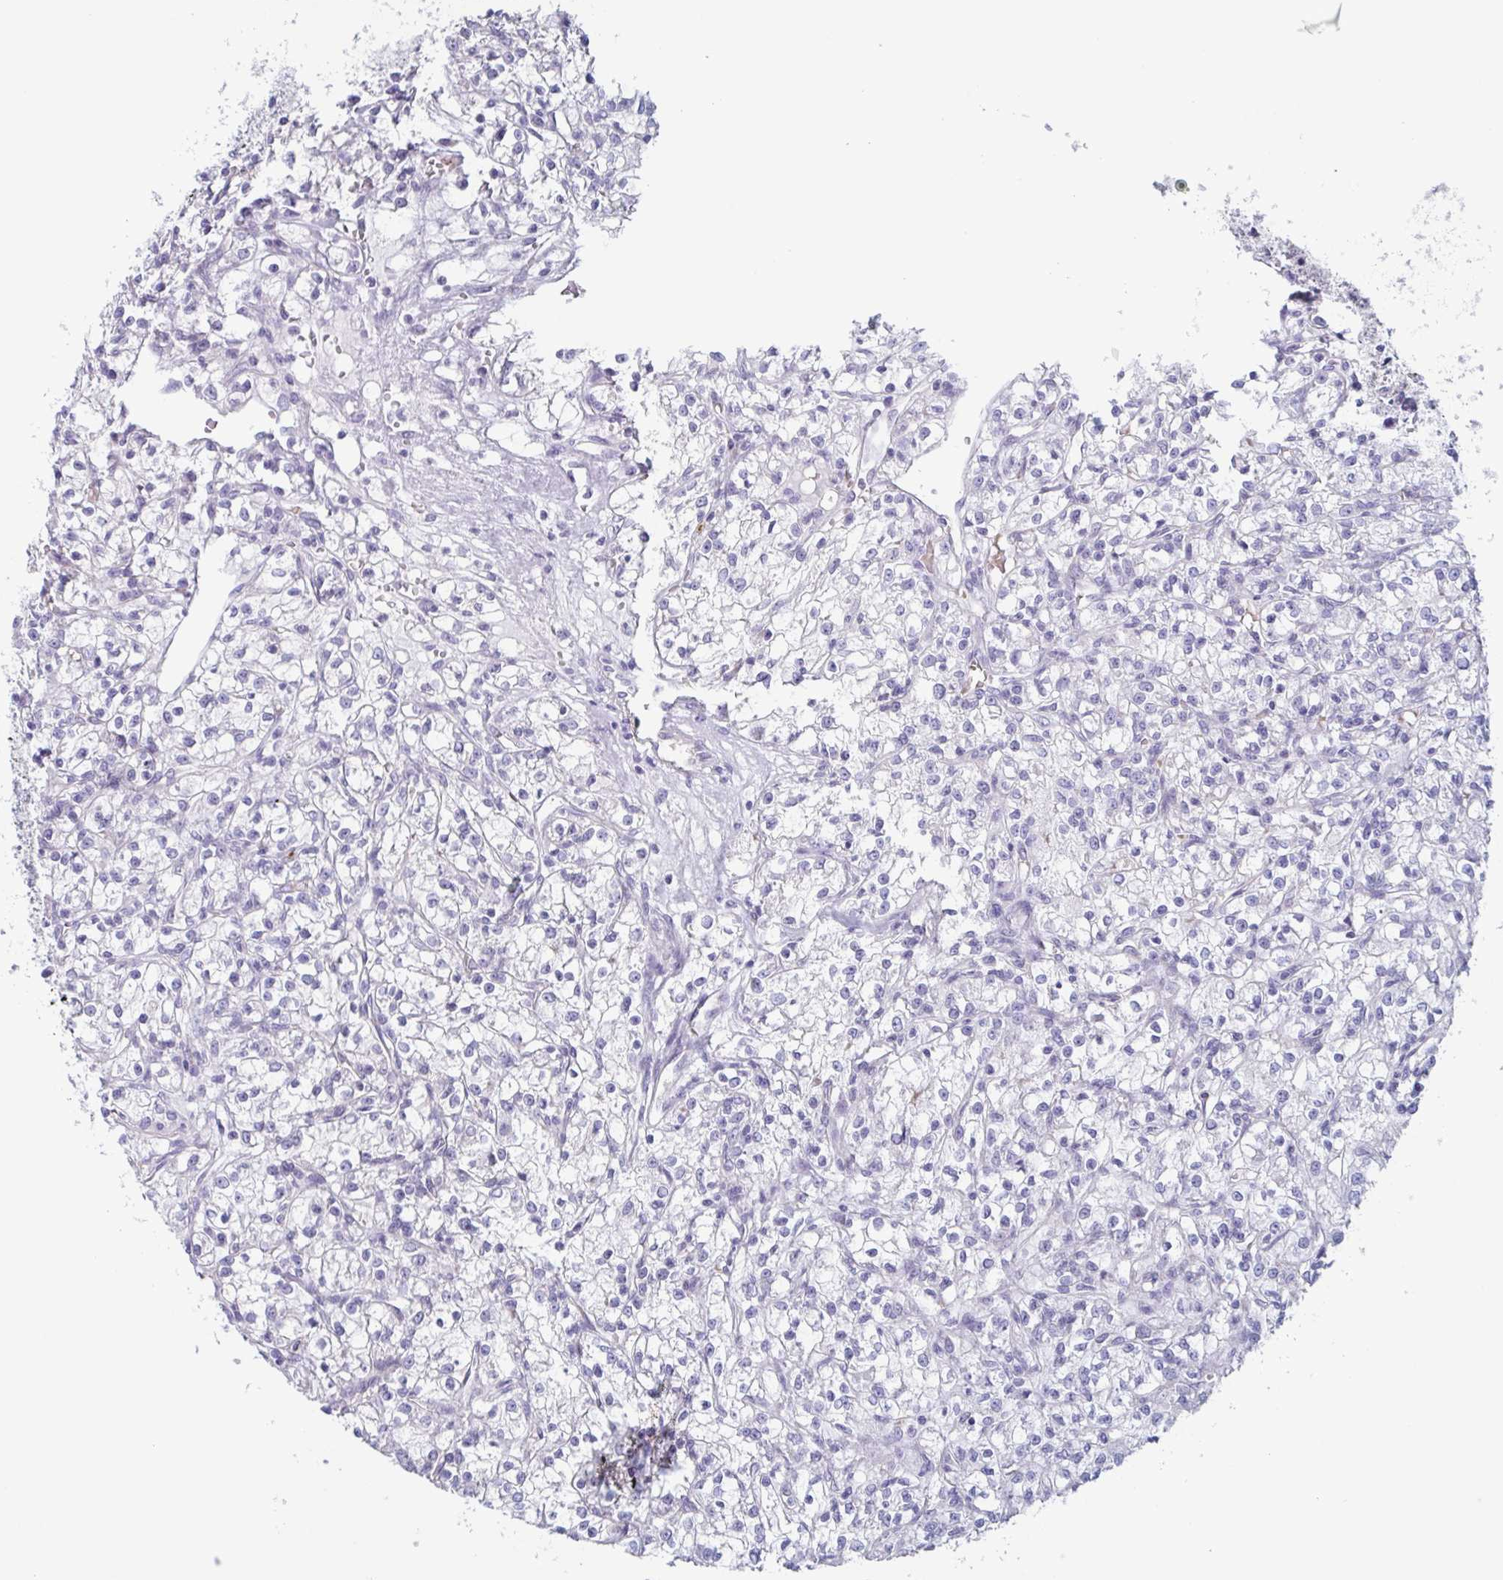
{"staining": {"intensity": "negative", "quantity": "none", "location": "none"}, "tissue": "renal cancer", "cell_type": "Tumor cells", "image_type": "cancer", "snomed": [{"axis": "morphology", "description": "Adenocarcinoma, NOS"}, {"axis": "topography", "description": "Kidney"}], "caption": "Immunohistochemical staining of human renal adenocarcinoma exhibits no significant staining in tumor cells.", "gene": "BPI", "patient": {"sex": "female", "age": 59}}